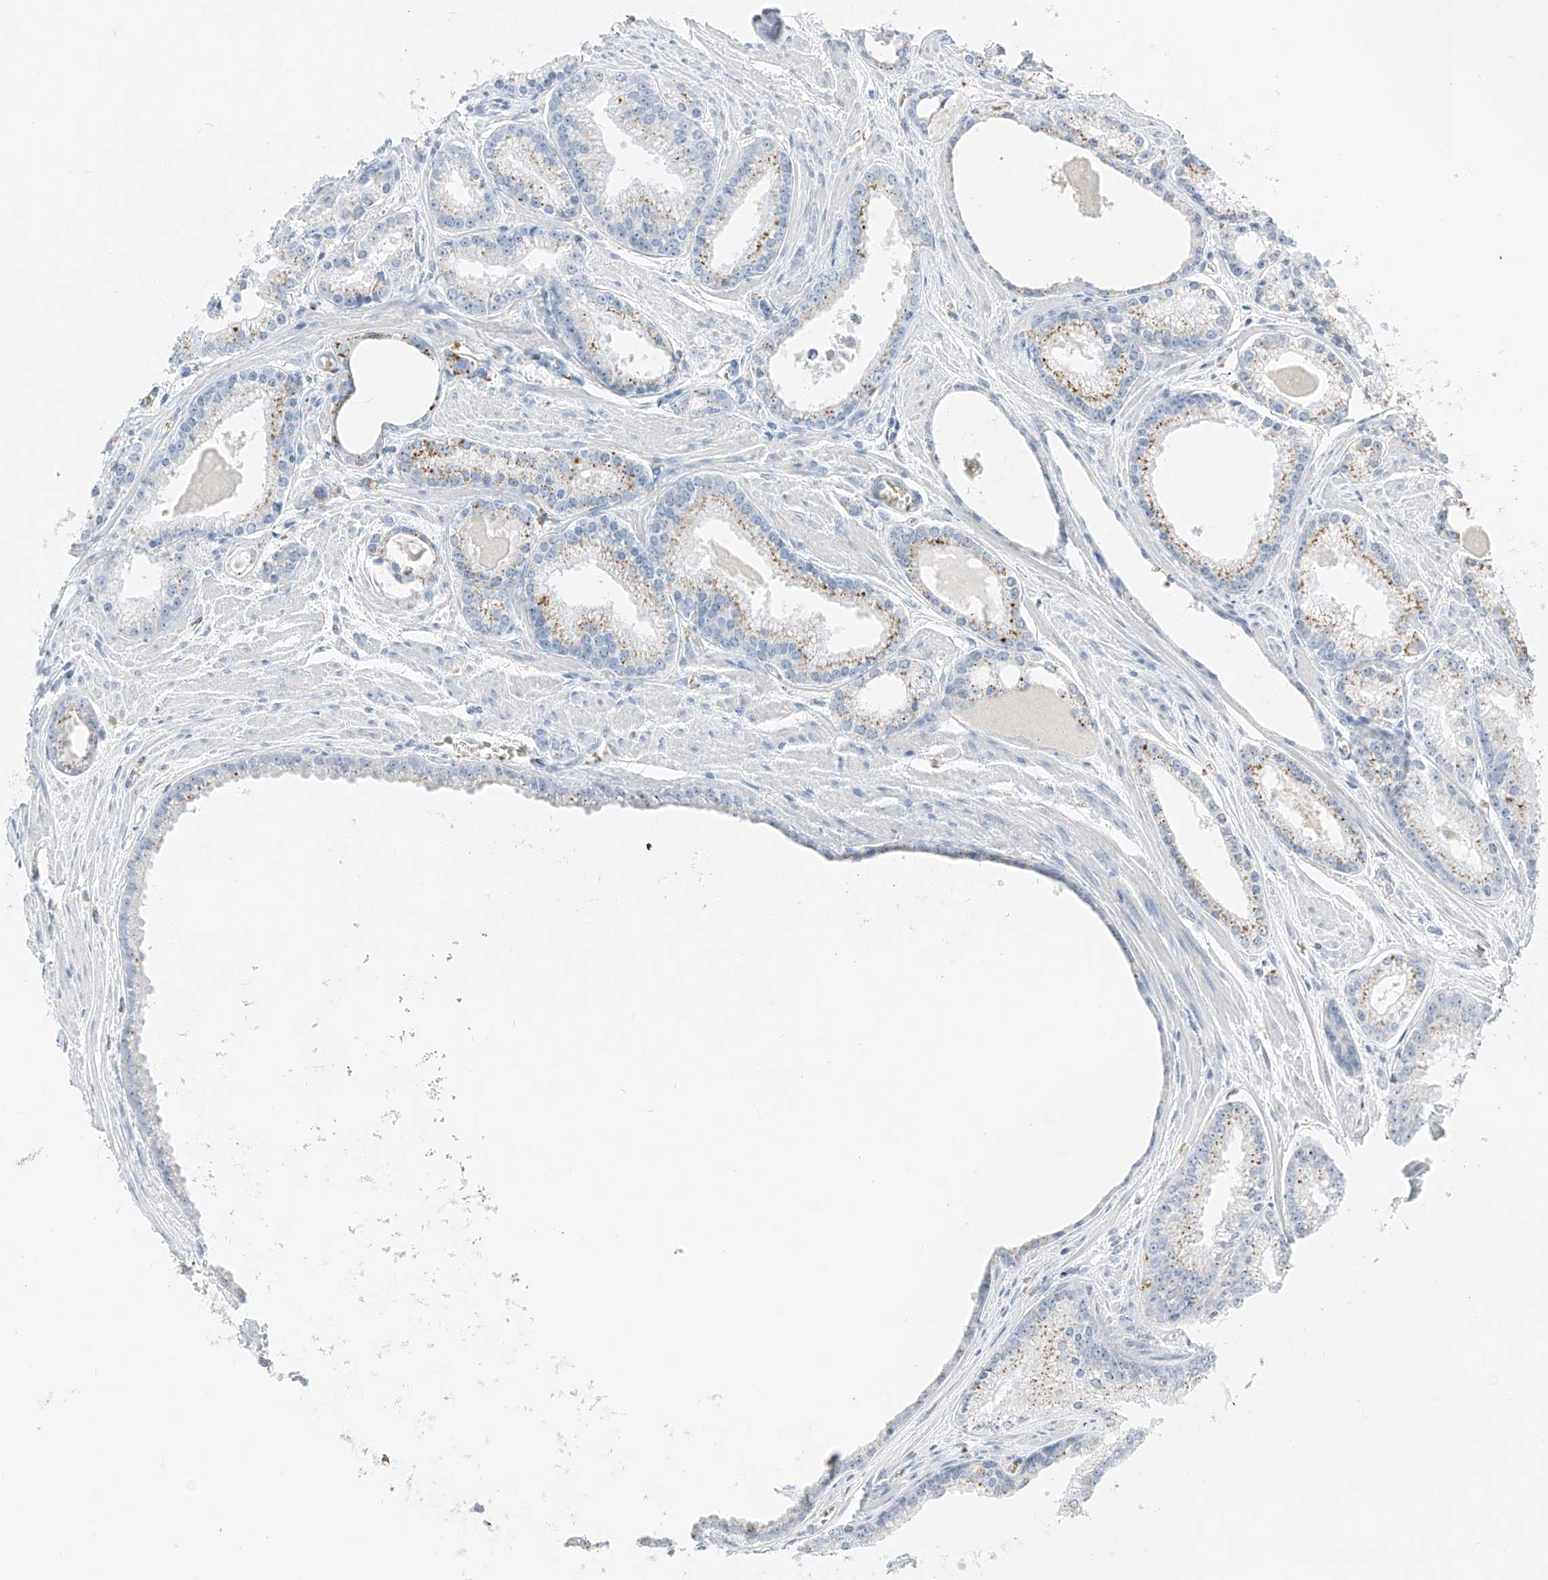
{"staining": {"intensity": "weak", "quantity": "<25%", "location": "cytoplasmic/membranous"}, "tissue": "prostate cancer", "cell_type": "Tumor cells", "image_type": "cancer", "snomed": [{"axis": "morphology", "description": "Adenocarcinoma, Low grade"}, {"axis": "topography", "description": "Prostate"}], "caption": "A high-resolution histopathology image shows immunohistochemistry (IHC) staining of prostate cancer (adenocarcinoma (low-grade)), which displays no significant expression in tumor cells.", "gene": "PRSS23", "patient": {"sex": "male", "age": 54}}